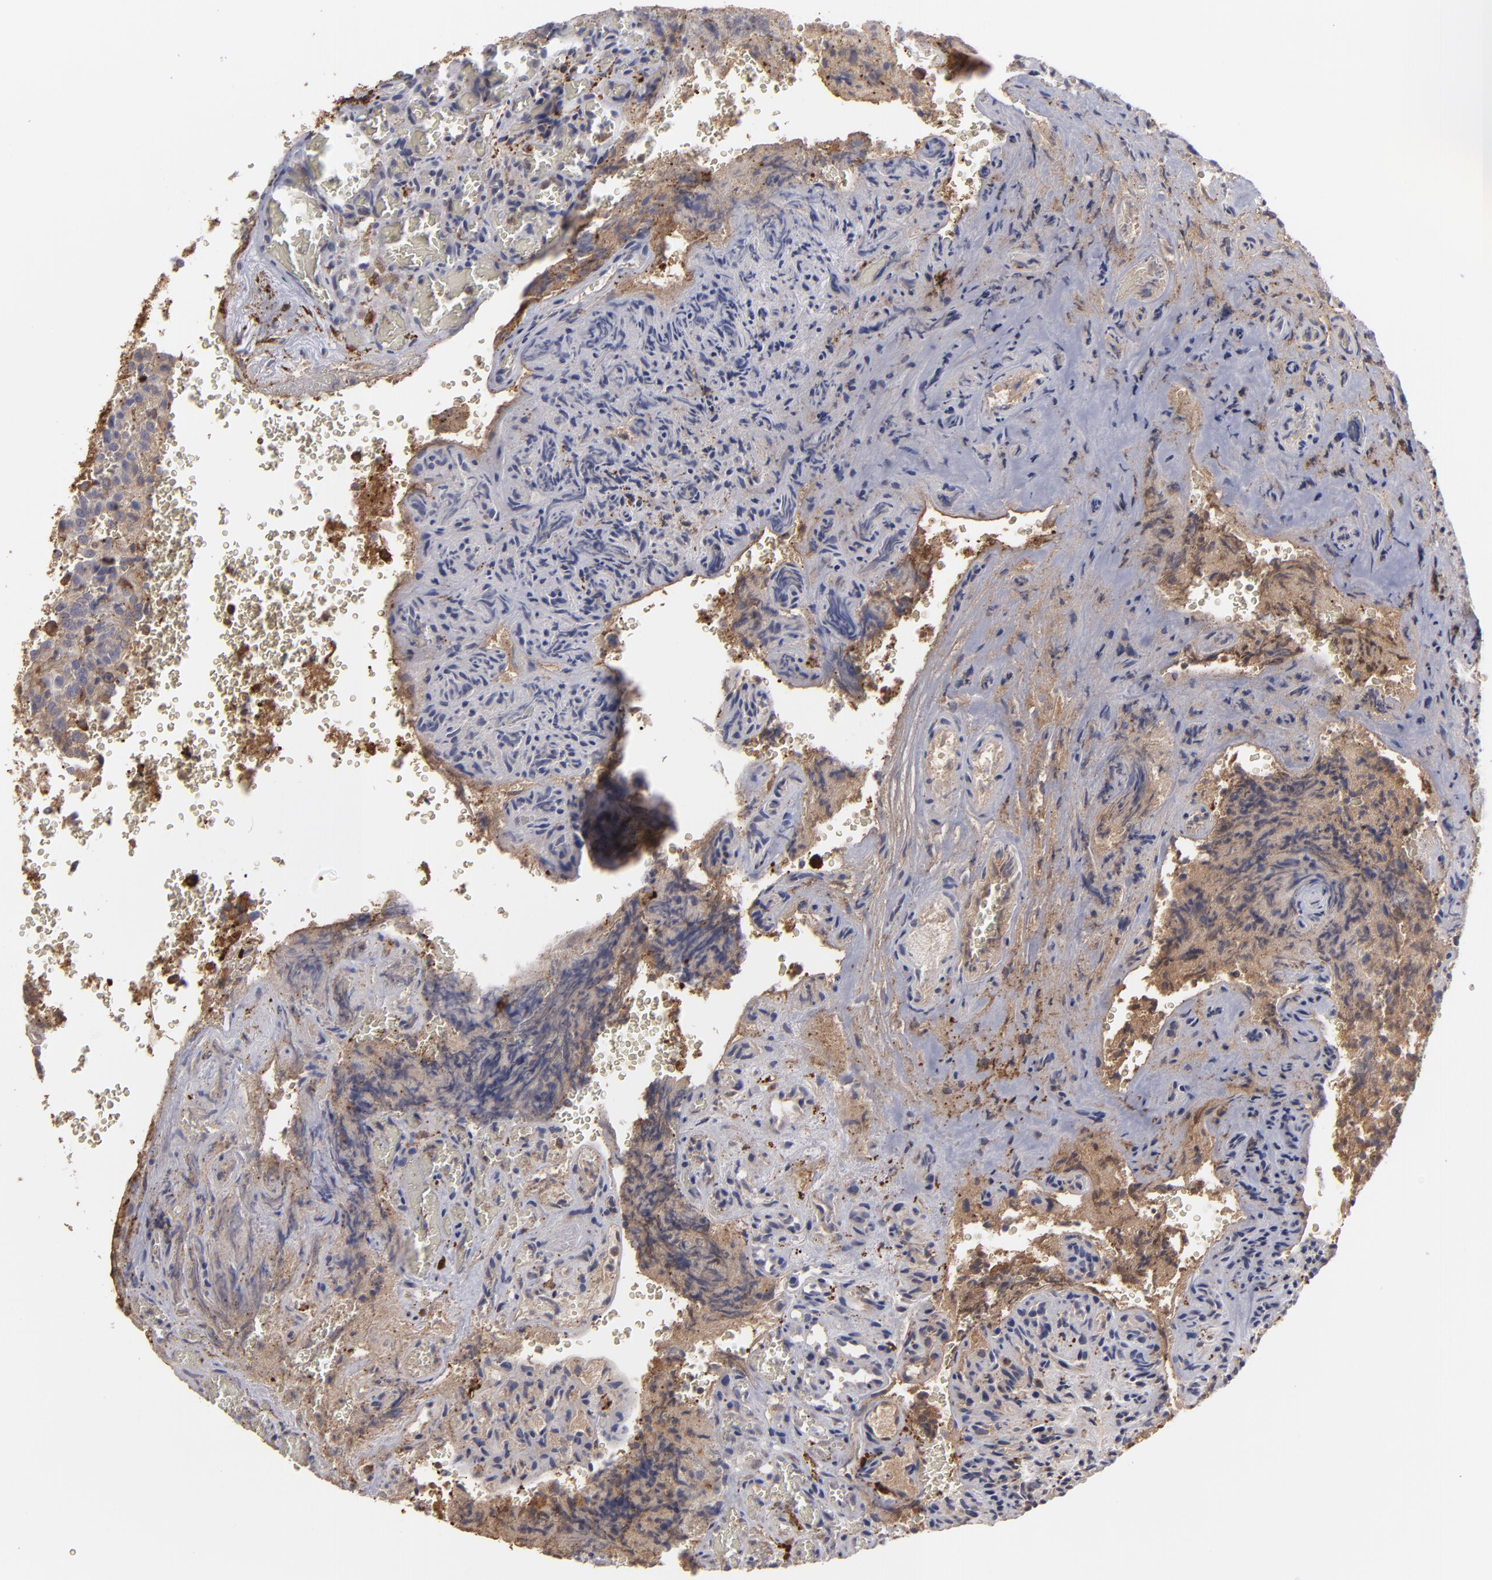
{"staining": {"intensity": "weak", "quantity": "25%-75%", "location": "cytoplasmic/membranous"}, "tissue": "glioma", "cell_type": "Tumor cells", "image_type": "cancer", "snomed": [{"axis": "morphology", "description": "Normal tissue, NOS"}, {"axis": "morphology", "description": "Glioma, malignant, High grade"}, {"axis": "topography", "description": "Cerebral cortex"}], "caption": "Protein expression analysis of malignant high-grade glioma reveals weak cytoplasmic/membranous staining in approximately 25%-75% of tumor cells.", "gene": "ODC1", "patient": {"sex": "male", "age": 56}}